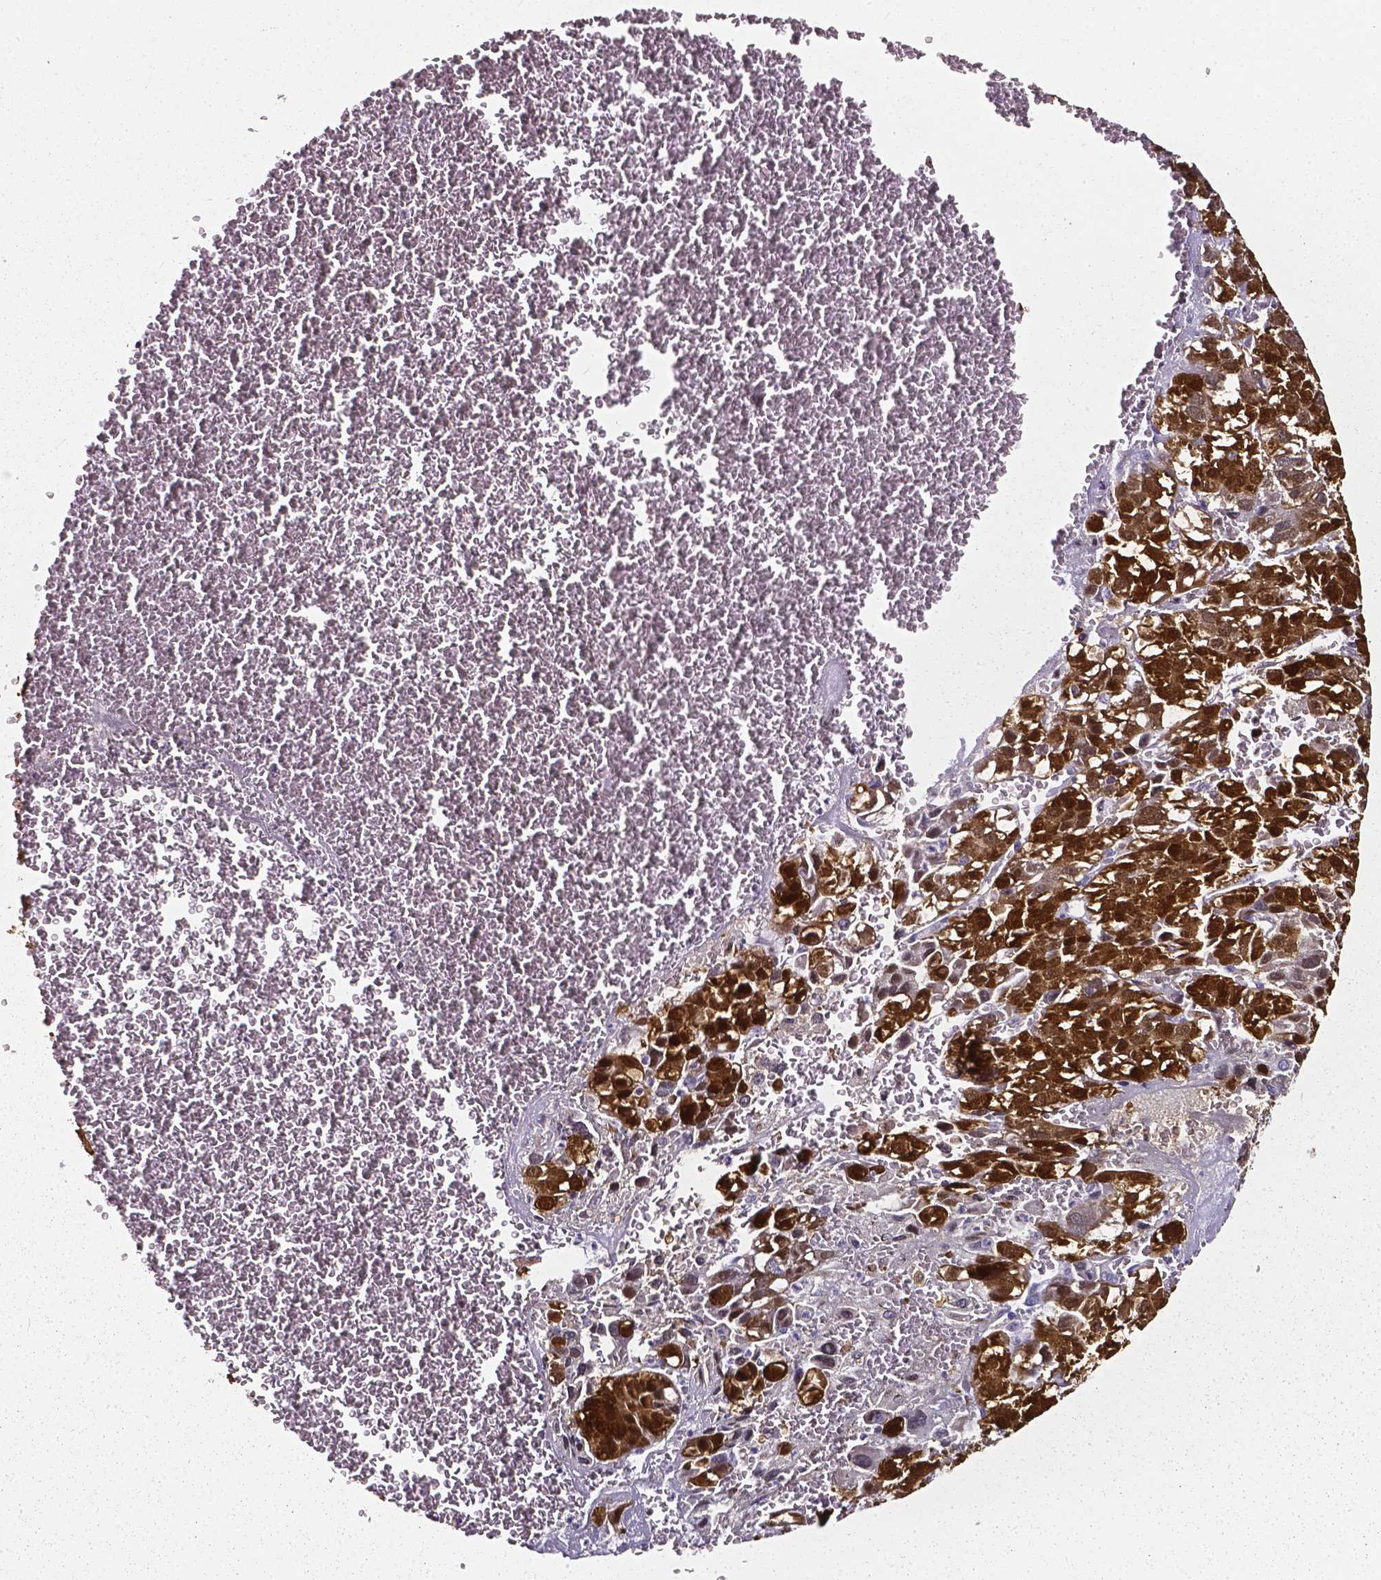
{"staining": {"intensity": "moderate", "quantity": ">75%", "location": "cytoplasmic/membranous,nuclear"}, "tissue": "liver cancer", "cell_type": "Tumor cells", "image_type": "cancer", "snomed": [{"axis": "morphology", "description": "Carcinoma, Hepatocellular, NOS"}, {"axis": "topography", "description": "Liver"}], "caption": "Approximately >75% of tumor cells in human hepatocellular carcinoma (liver) exhibit moderate cytoplasmic/membranous and nuclear protein expression as visualized by brown immunohistochemical staining.", "gene": "AKR1B10", "patient": {"sex": "female", "age": 70}}